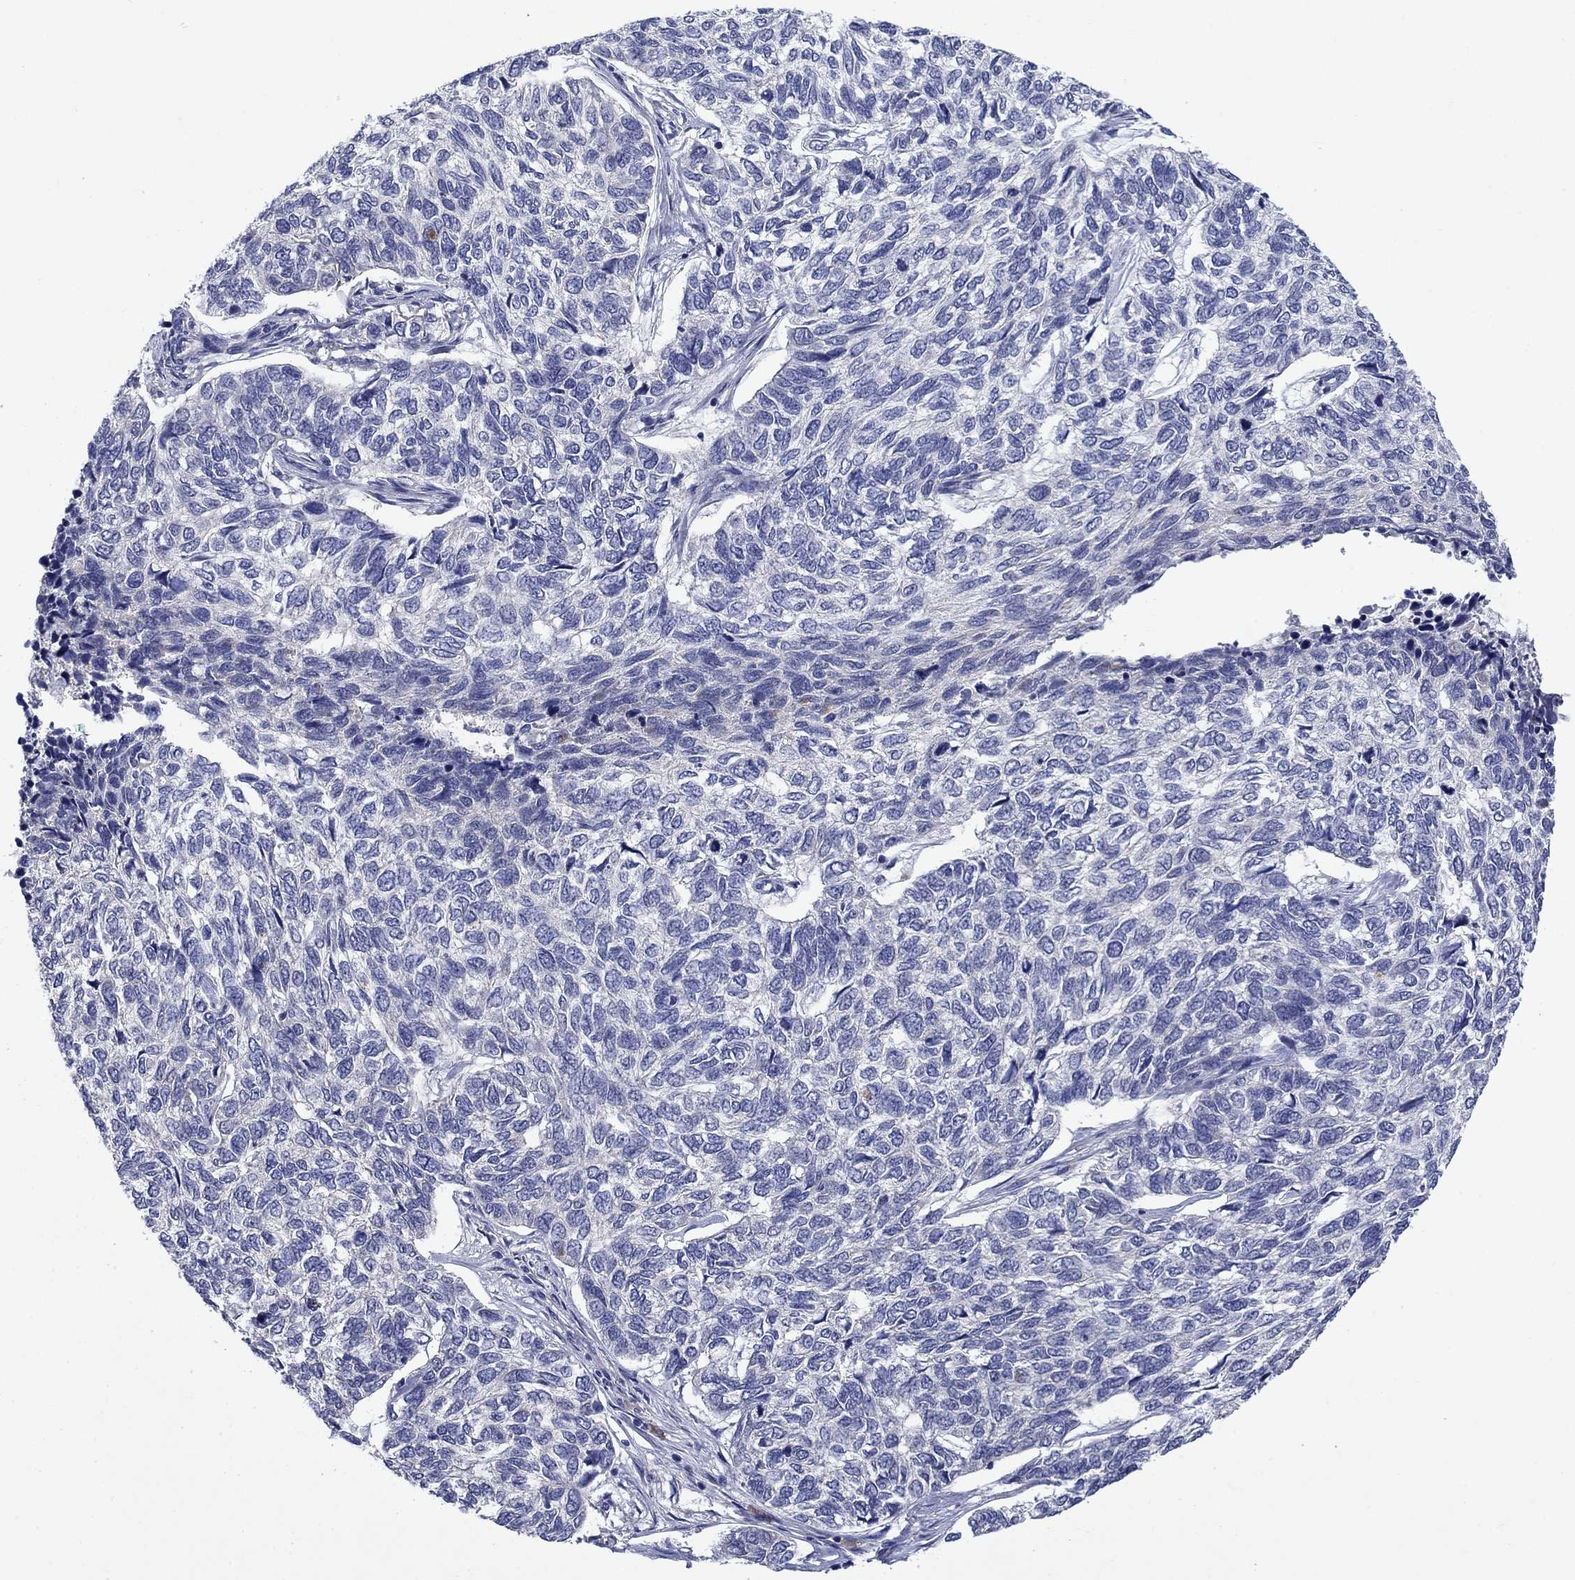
{"staining": {"intensity": "negative", "quantity": "none", "location": "none"}, "tissue": "skin cancer", "cell_type": "Tumor cells", "image_type": "cancer", "snomed": [{"axis": "morphology", "description": "Basal cell carcinoma"}, {"axis": "topography", "description": "Skin"}], "caption": "An IHC micrograph of skin cancer (basal cell carcinoma) is shown. There is no staining in tumor cells of skin cancer (basal cell carcinoma). (DAB (3,3'-diaminobenzidine) immunohistochemistry with hematoxylin counter stain).", "gene": "SULT2B1", "patient": {"sex": "female", "age": 65}}